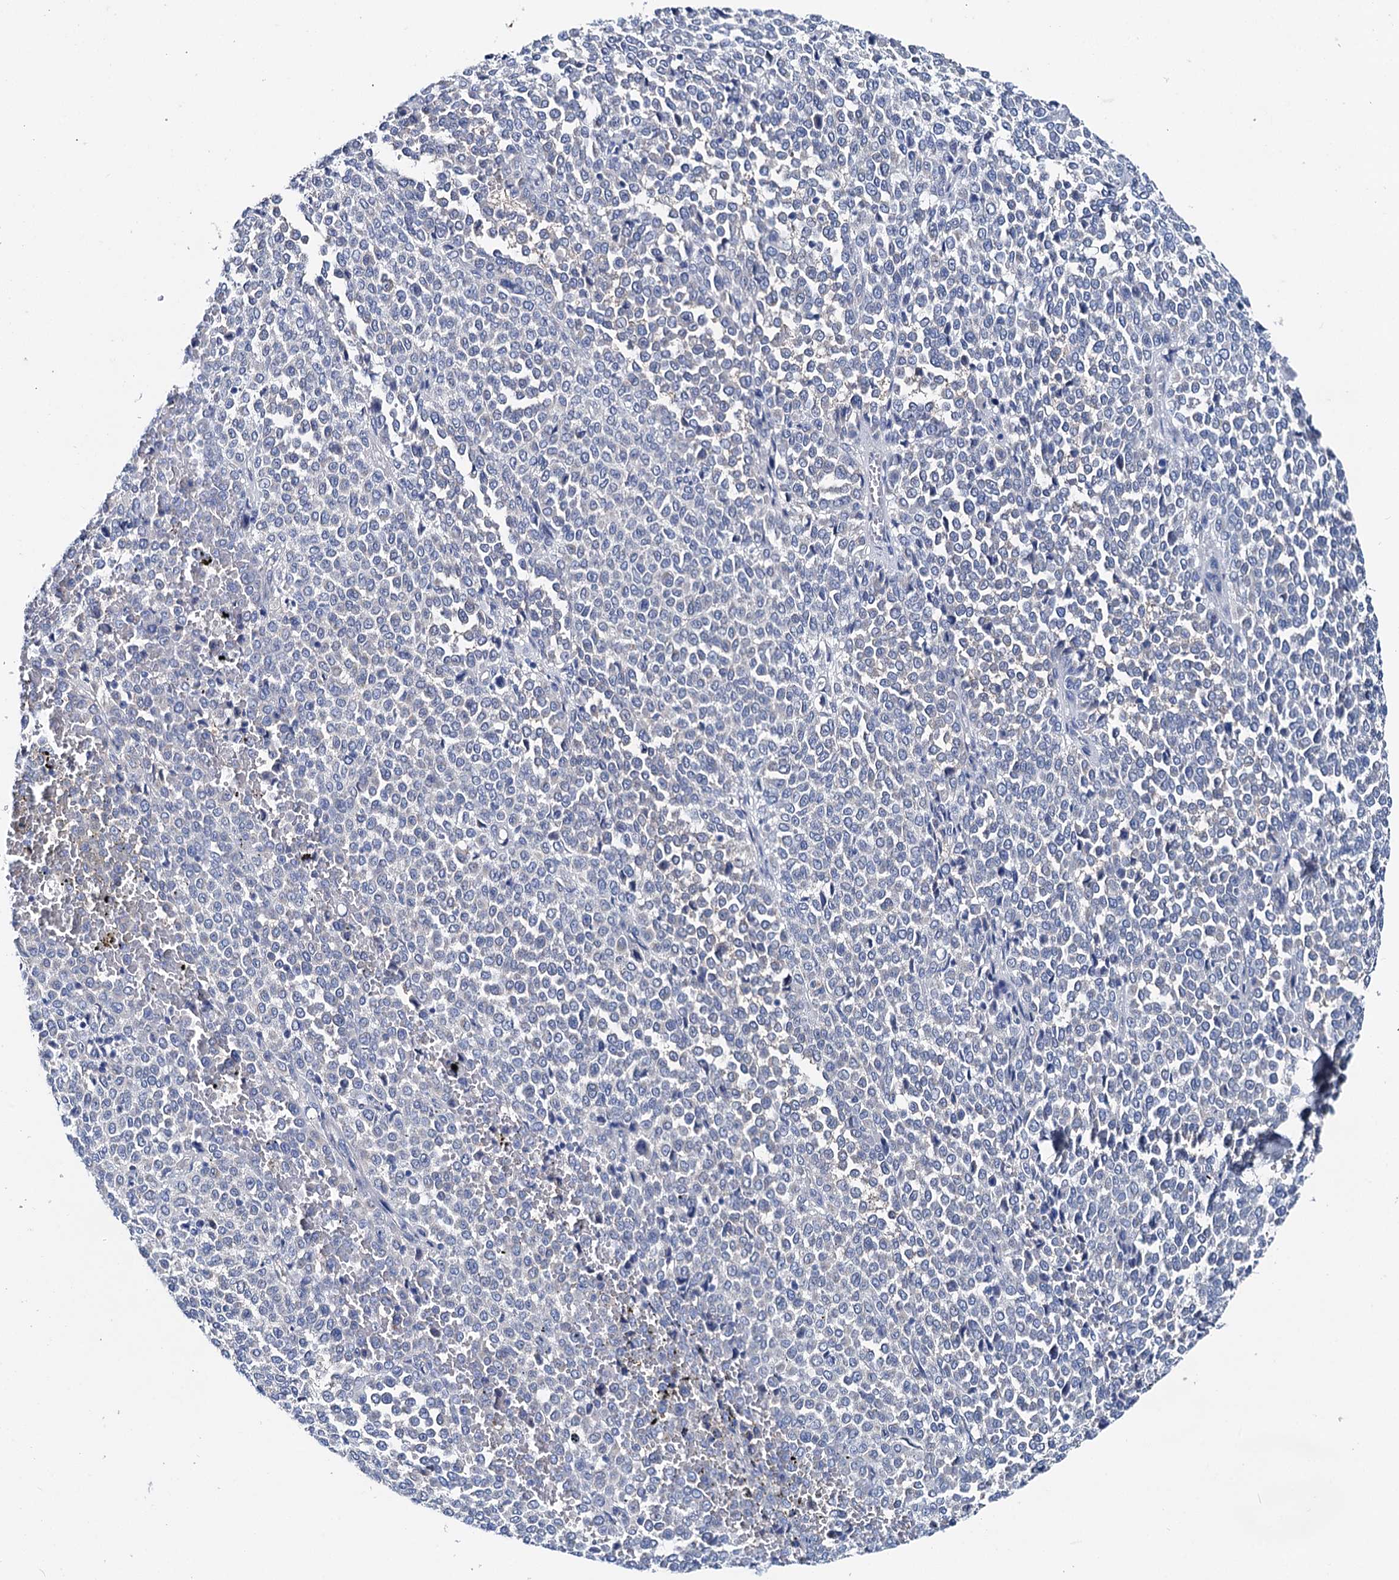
{"staining": {"intensity": "negative", "quantity": "none", "location": "none"}, "tissue": "melanoma", "cell_type": "Tumor cells", "image_type": "cancer", "snomed": [{"axis": "morphology", "description": "Malignant melanoma, Metastatic site"}, {"axis": "topography", "description": "Pancreas"}], "caption": "Tumor cells are negative for brown protein staining in melanoma.", "gene": "SHROOM1", "patient": {"sex": "female", "age": 30}}